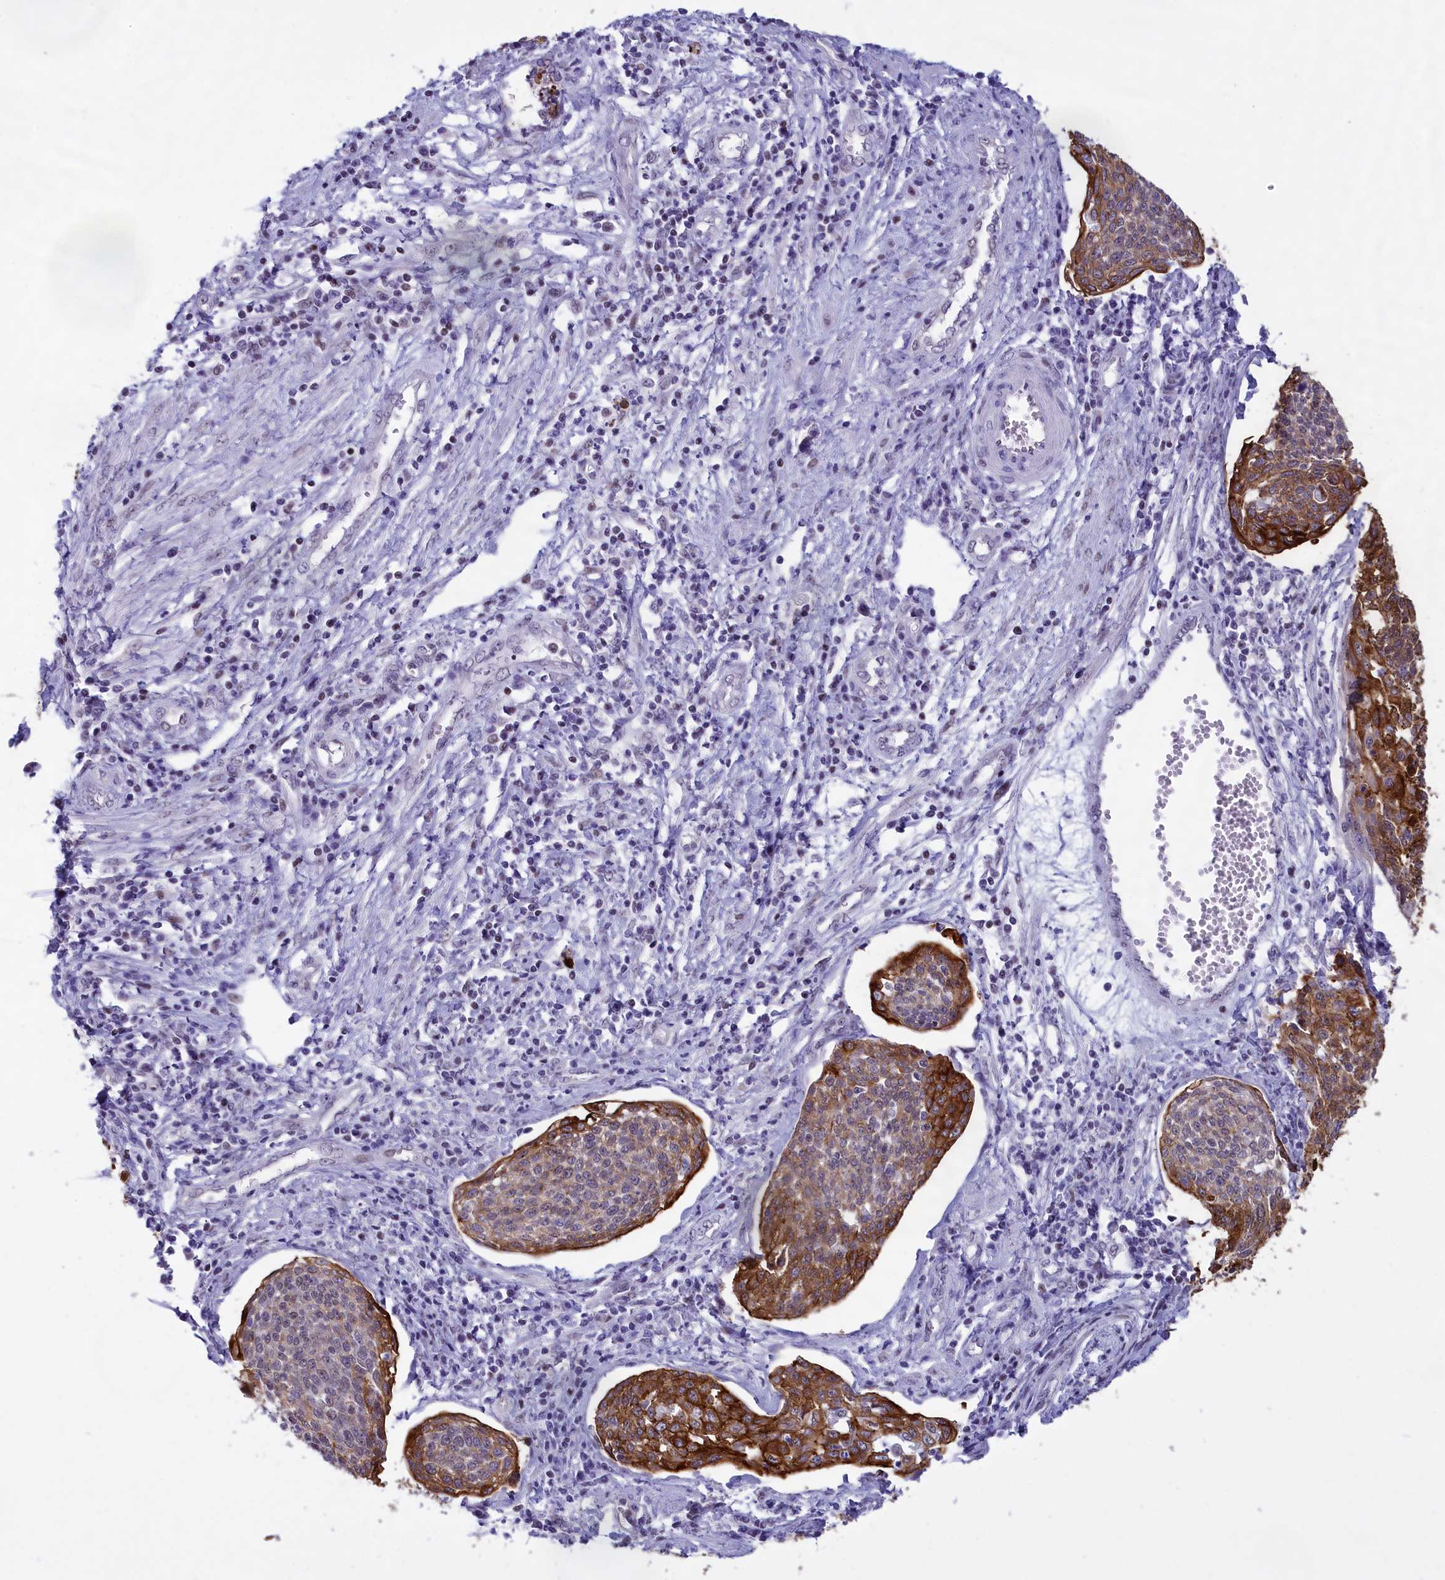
{"staining": {"intensity": "strong", "quantity": "25%-75%", "location": "cytoplasmic/membranous"}, "tissue": "cervical cancer", "cell_type": "Tumor cells", "image_type": "cancer", "snomed": [{"axis": "morphology", "description": "Squamous cell carcinoma, NOS"}, {"axis": "topography", "description": "Cervix"}], "caption": "High-power microscopy captured an immunohistochemistry image of cervical squamous cell carcinoma, revealing strong cytoplasmic/membranous staining in approximately 25%-75% of tumor cells. The staining was performed using DAB to visualize the protein expression in brown, while the nuclei were stained in blue with hematoxylin (Magnification: 20x).", "gene": "SPIRE2", "patient": {"sex": "female", "age": 34}}